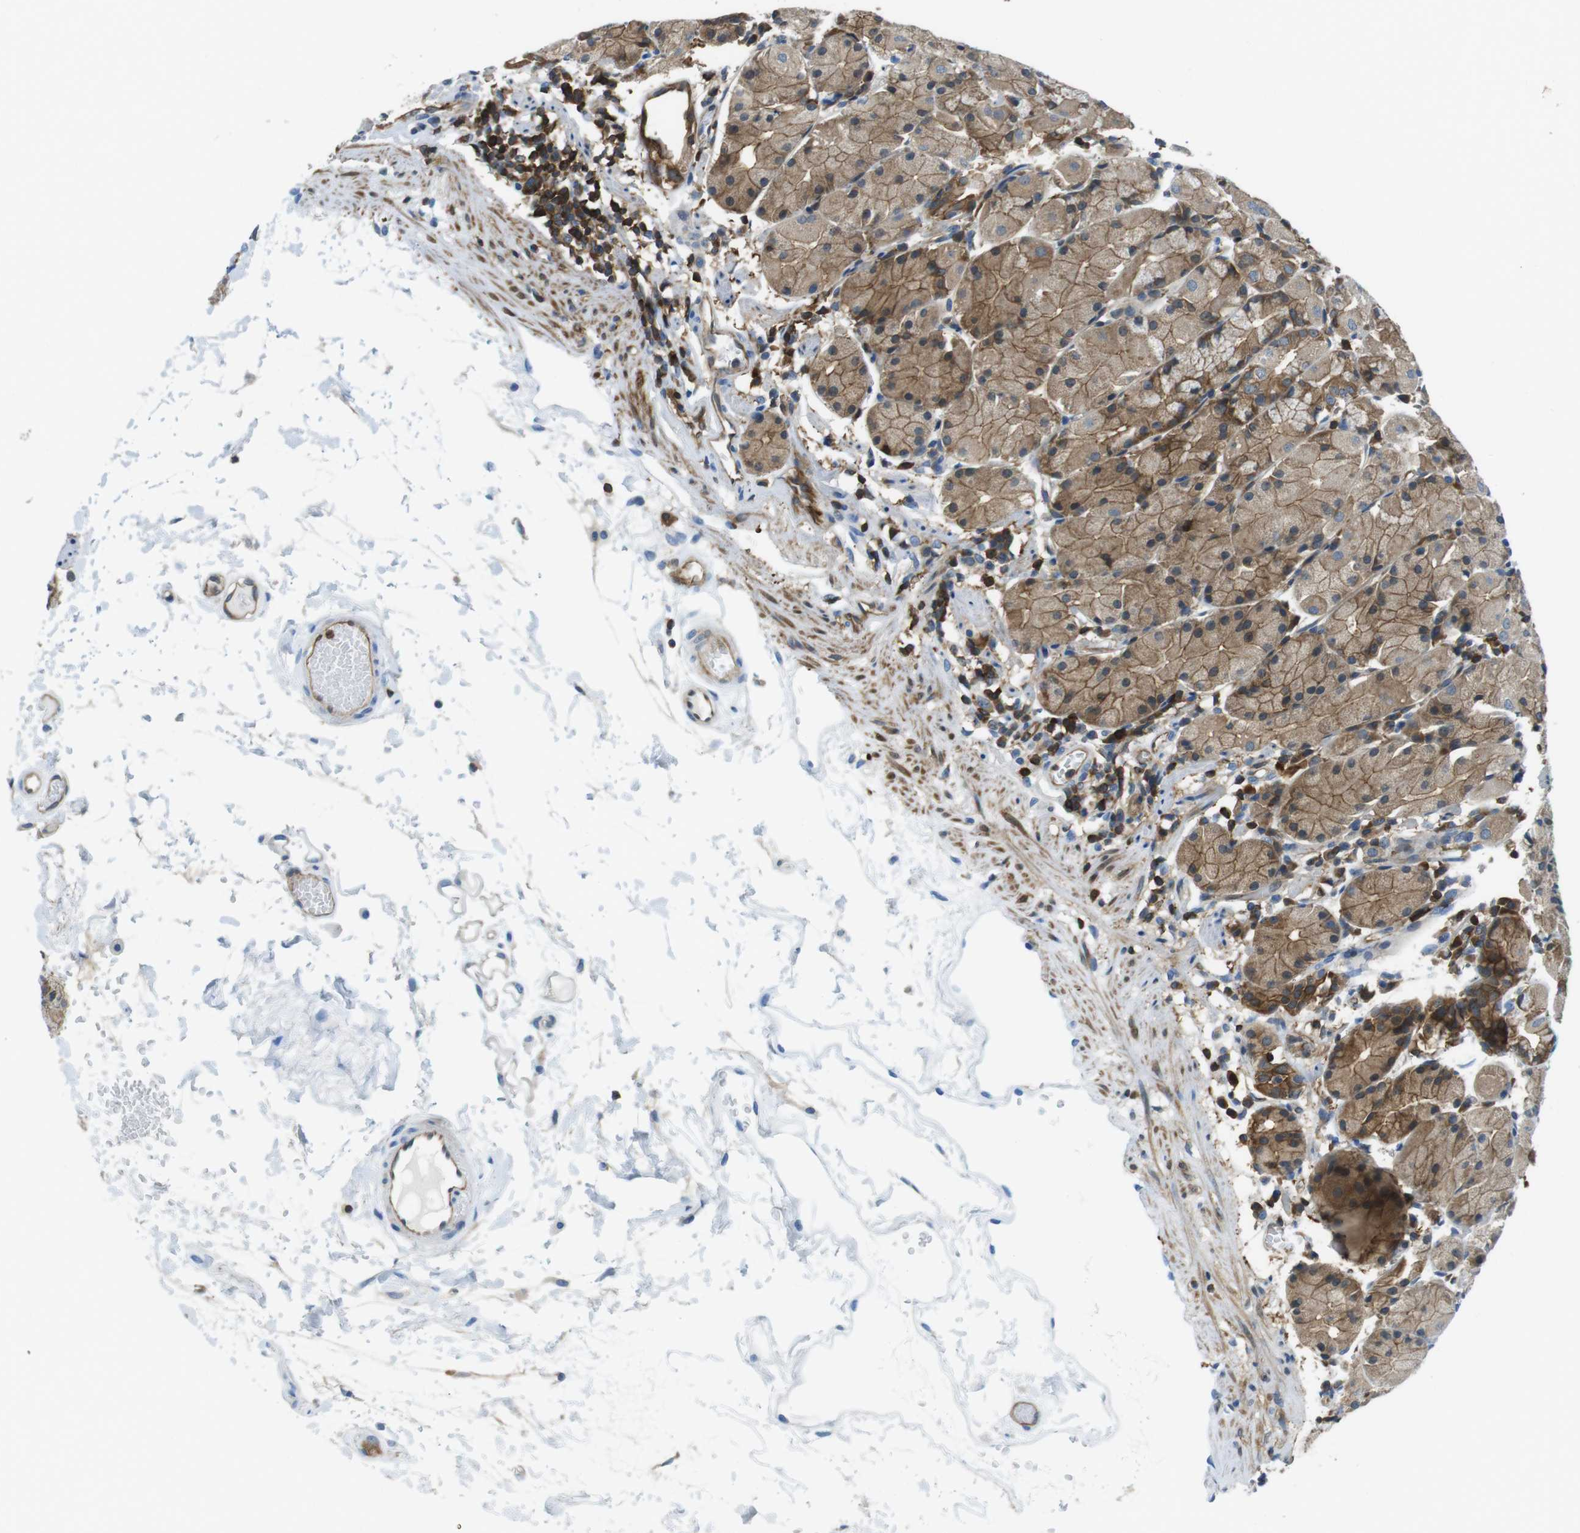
{"staining": {"intensity": "moderate", "quantity": ">75%", "location": "cytoplasmic/membranous"}, "tissue": "stomach", "cell_type": "Glandular cells", "image_type": "normal", "snomed": [{"axis": "morphology", "description": "Normal tissue, NOS"}, {"axis": "topography", "description": "Stomach"}, {"axis": "topography", "description": "Stomach, lower"}], "caption": "A brown stain labels moderate cytoplasmic/membranous expression of a protein in glandular cells of normal stomach. (DAB = brown stain, brightfield microscopy at high magnification).", "gene": "TES", "patient": {"sex": "female", "age": 75}}